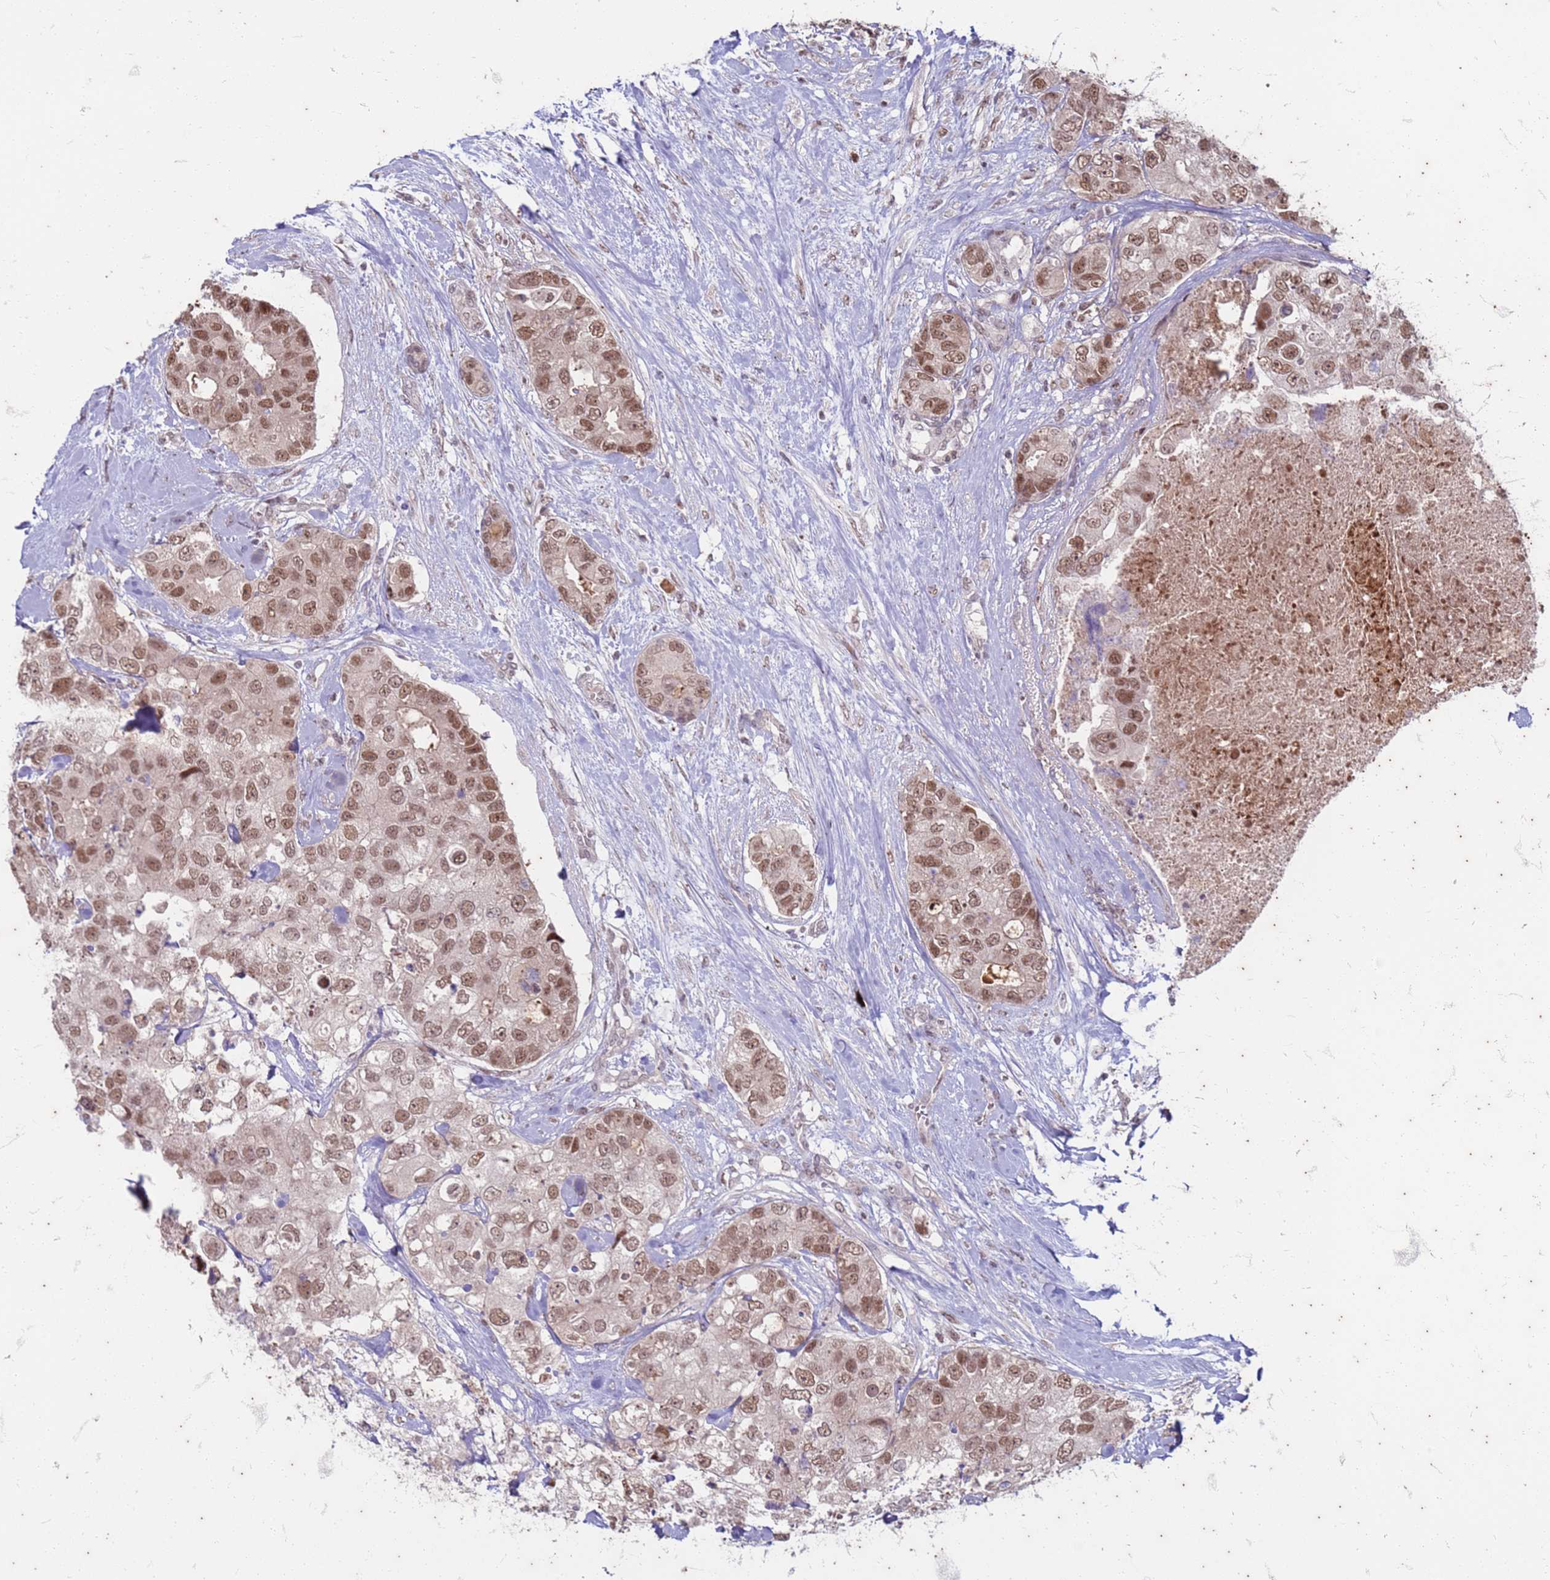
{"staining": {"intensity": "moderate", "quantity": ">75%", "location": "nuclear"}, "tissue": "breast cancer", "cell_type": "Tumor cells", "image_type": "cancer", "snomed": [{"axis": "morphology", "description": "Duct carcinoma"}, {"axis": "topography", "description": "Breast"}], "caption": "Protein staining of breast cancer tissue shows moderate nuclear expression in approximately >75% of tumor cells. The staining is performed using DAB brown chromogen to label protein expression. The nuclei are counter-stained blue using hematoxylin.", "gene": "TRMT6", "patient": {"sex": "female", "age": 62}}